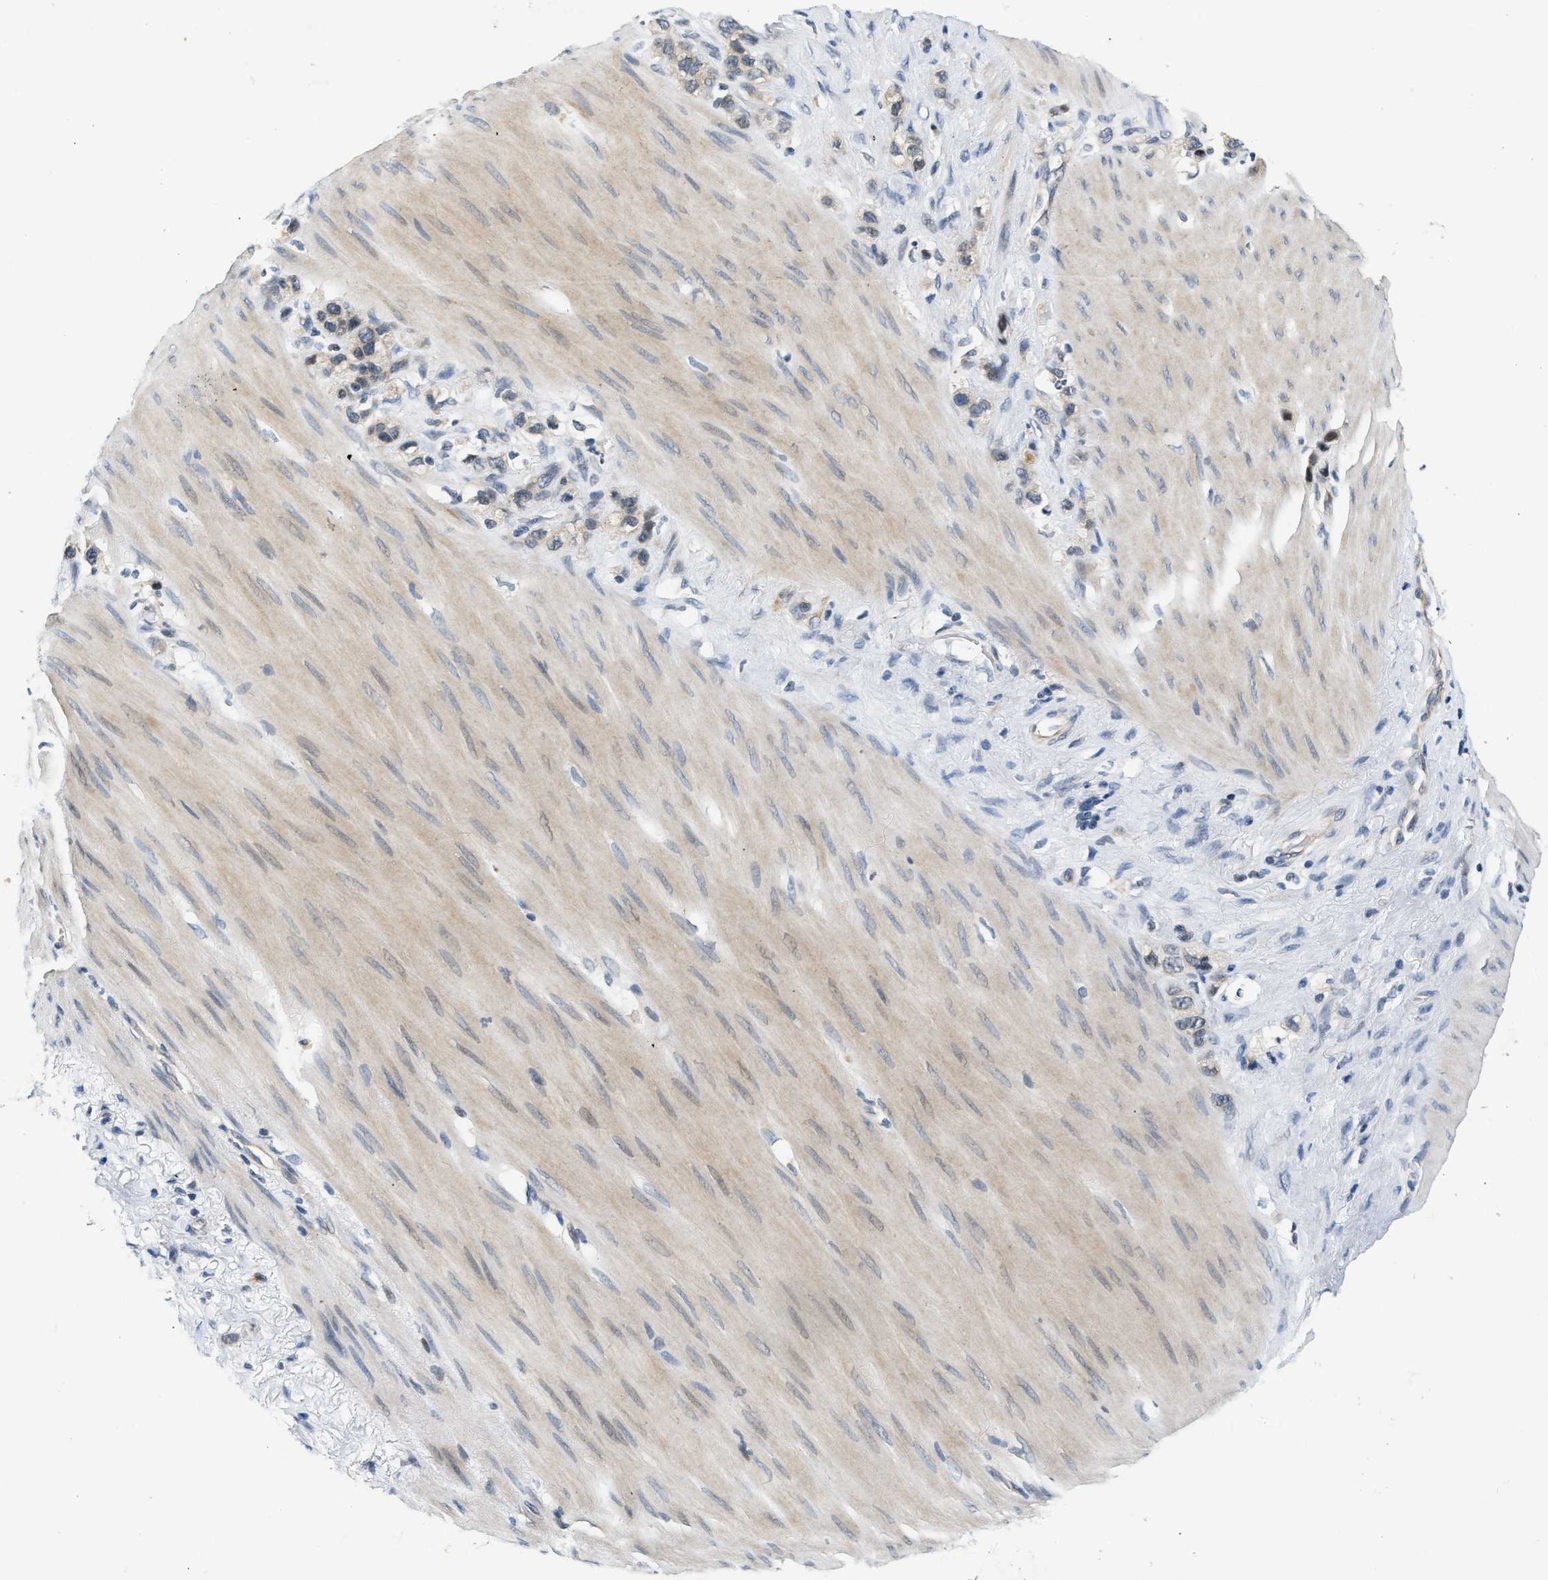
{"staining": {"intensity": "weak", "quantity": "<25%", "location": "cytoplasmic/membranous"}, "tissue": "stomach cancer", "cell_type": "Tumor cells", "image_type": "cancer", "snomed": [{"axis": "morphology", "description": "Normal tissue, NOS"}, {"axis": "morphology", "description": "Adenocarcinoma, NOS"}, {"axis": "morphology", "description": "Adenocarcinoma, High grade"}, {"axis": "topography", "description": "Stomach, upper"}, {"axis": "topography", "description": "Stomach"}], "caption": "Stomach cancer (adenocarcinoma (high-grade)) was stained to show a protein in brown. There is no significant staining in tumor cells. (DAB immunohistochemistry visualized using brightfield microscopy, high magnification).", "gene": "PPM1H", "patient": {"sex": "female", "age": 65}}